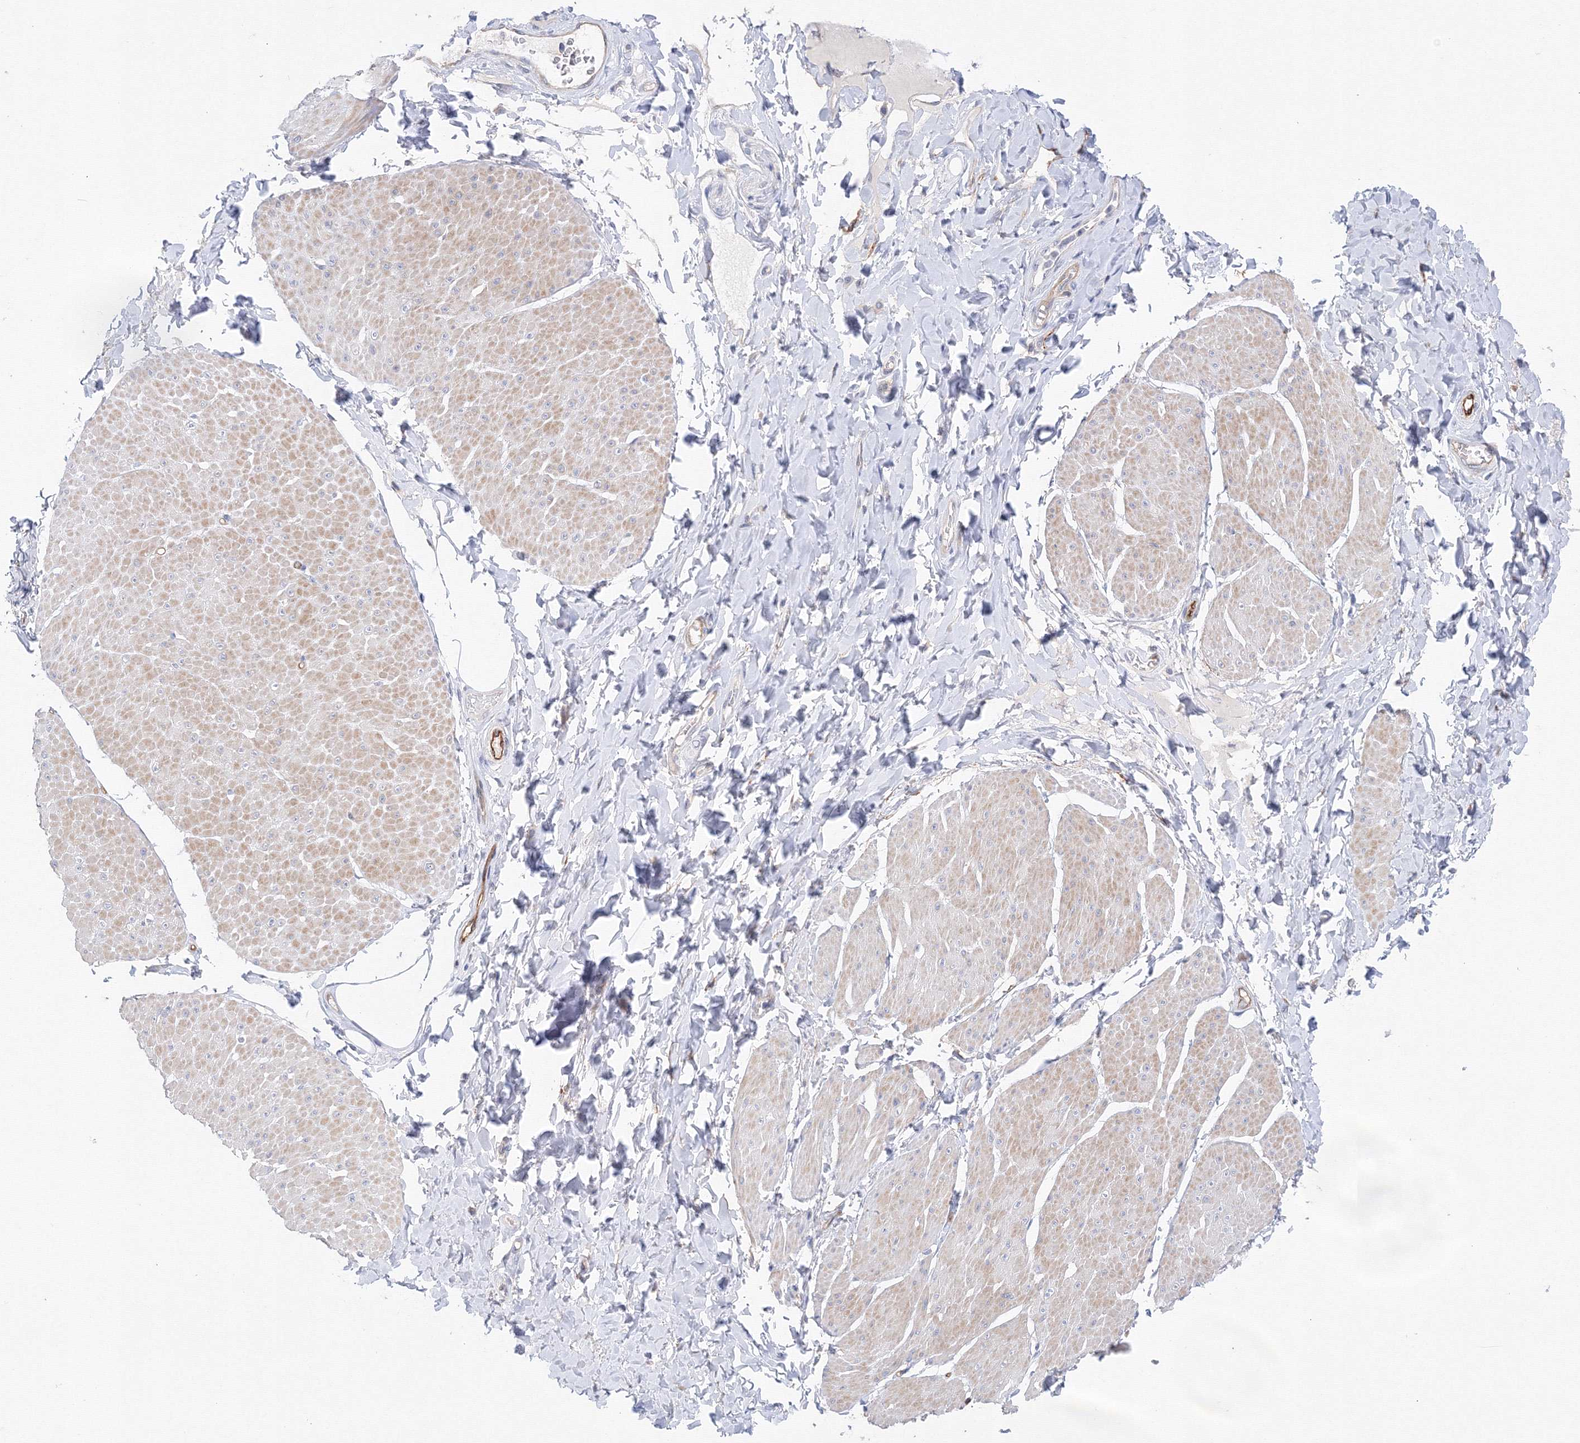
{"staining": {"intensity": "weak", "quantity": "25%-75%", "location": "cytoplasmic/membranous"}, "tissue": "smooth muscle", "cell_type": "Smooth muscle cells", "image_type": "normal", "snomed": [{"axis": "morphology", "description": "Urothelial carcinoma, High grade"}, {"axis": "topography", "description": "Urinary bladder"}], "caption": "The immunohistochemical stain labels weak cytoplasmic/membranous staining in smooth muscle cells of normal smooth muscle. (DAB IHC with brightfield microscopy, high magnification).", "gene": "DIS3L2", "patient": {"sex": "male", "age": 46}}